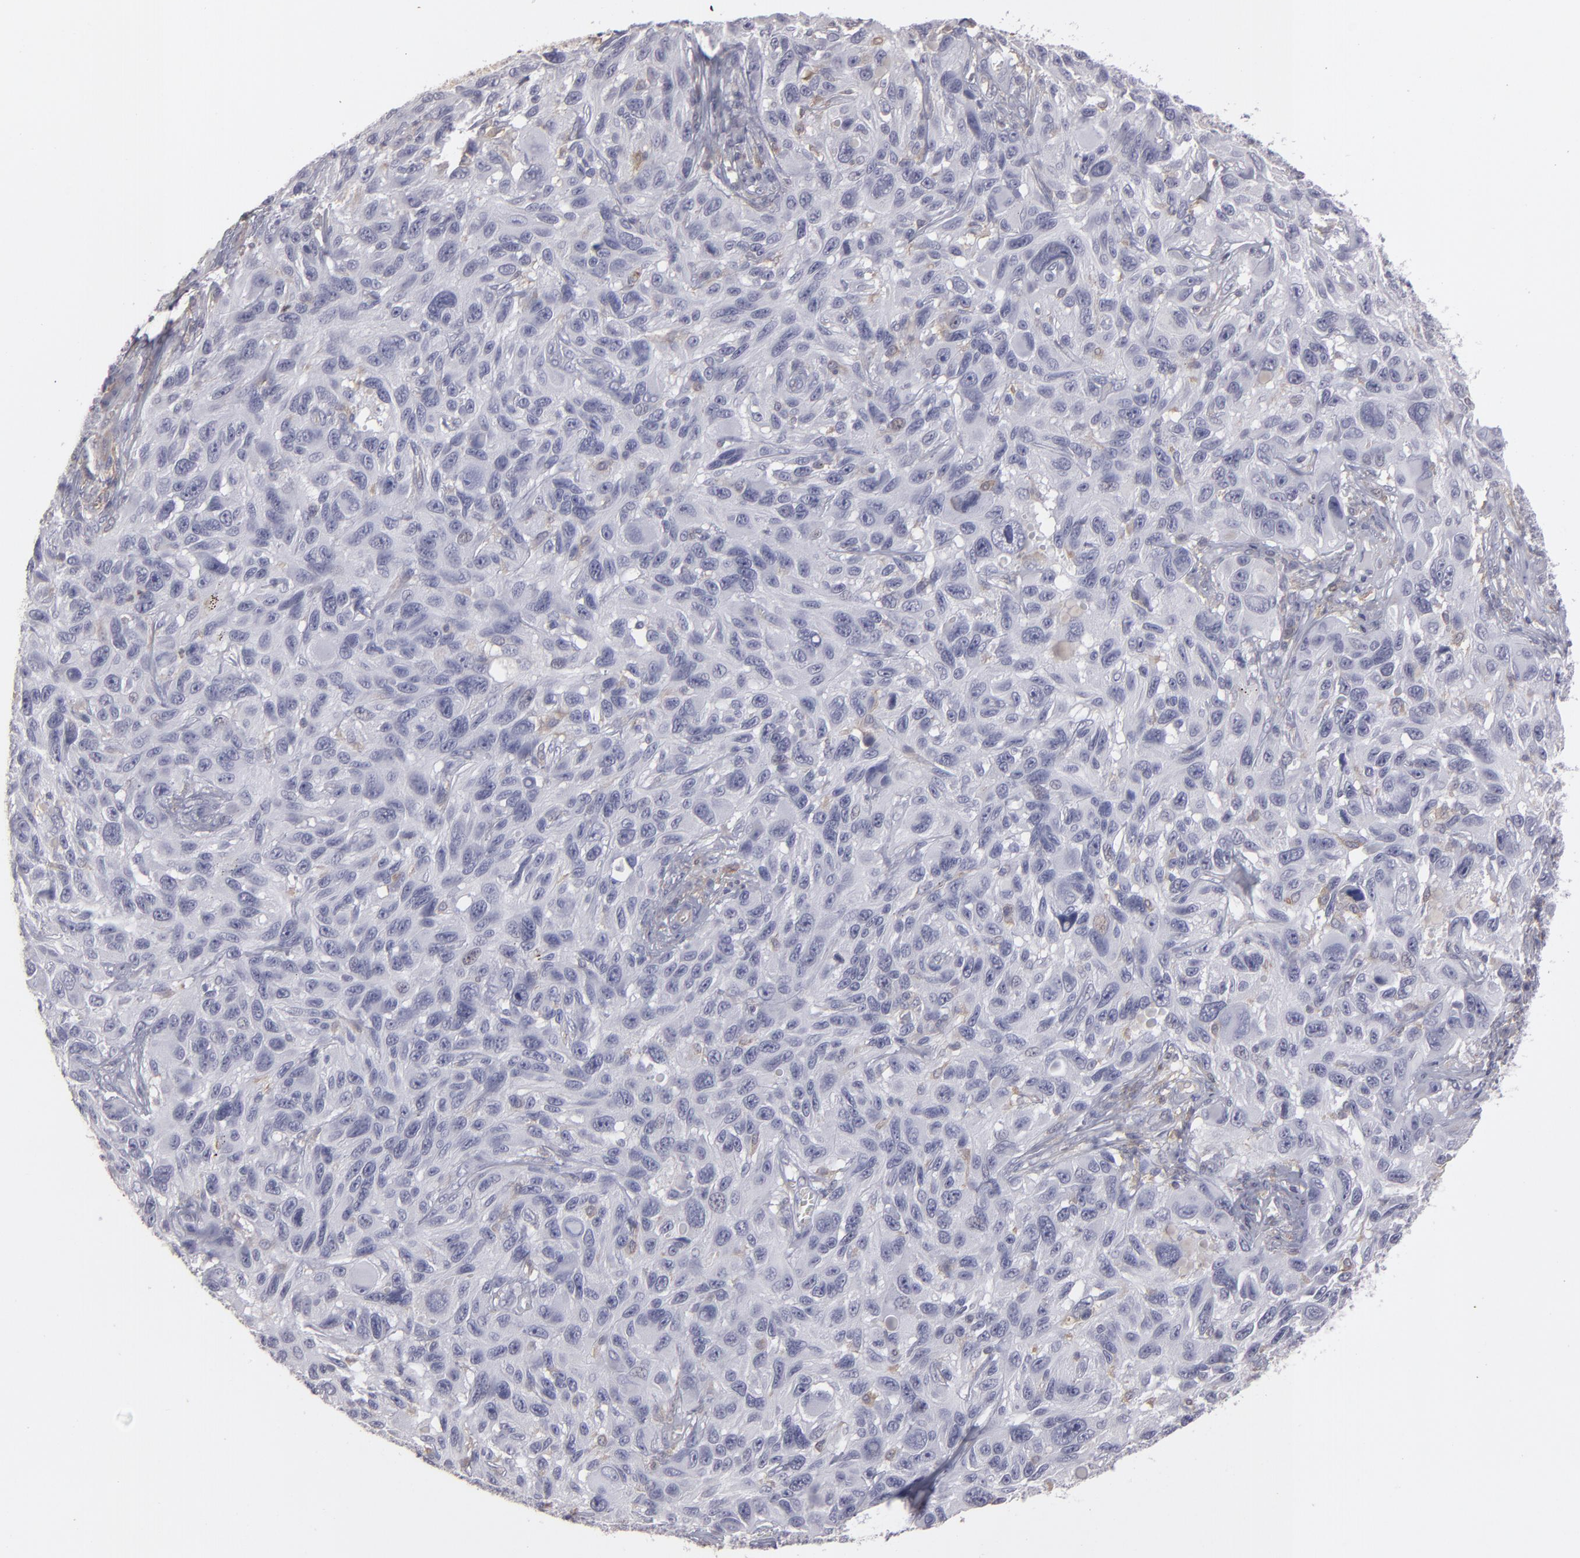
{"staining": {"intensity": "weak", "quantity": "<25%", "location": "cytoplasmic/membranous"}, "tissue": "melanoma", "cell_type": "Tumor cells", "image_type": "cancer", "snomed": [{"axis": "morphology", "description": "Malignant melanoma, NOS"}, {"axis": "topography", "description": "Skin"}], "caption": "Immunohistochemistry image of neoplastic tissue: human melanoma stained with DAB (3,3'-diaminobenzidine) displays no significant protein staining in tumor cells. (Immunohistochemistry (ihc), brightfield microscopy, high magnification).", "gene": "SEMA3G", "patient": {"sex": "male", "age": 53}}